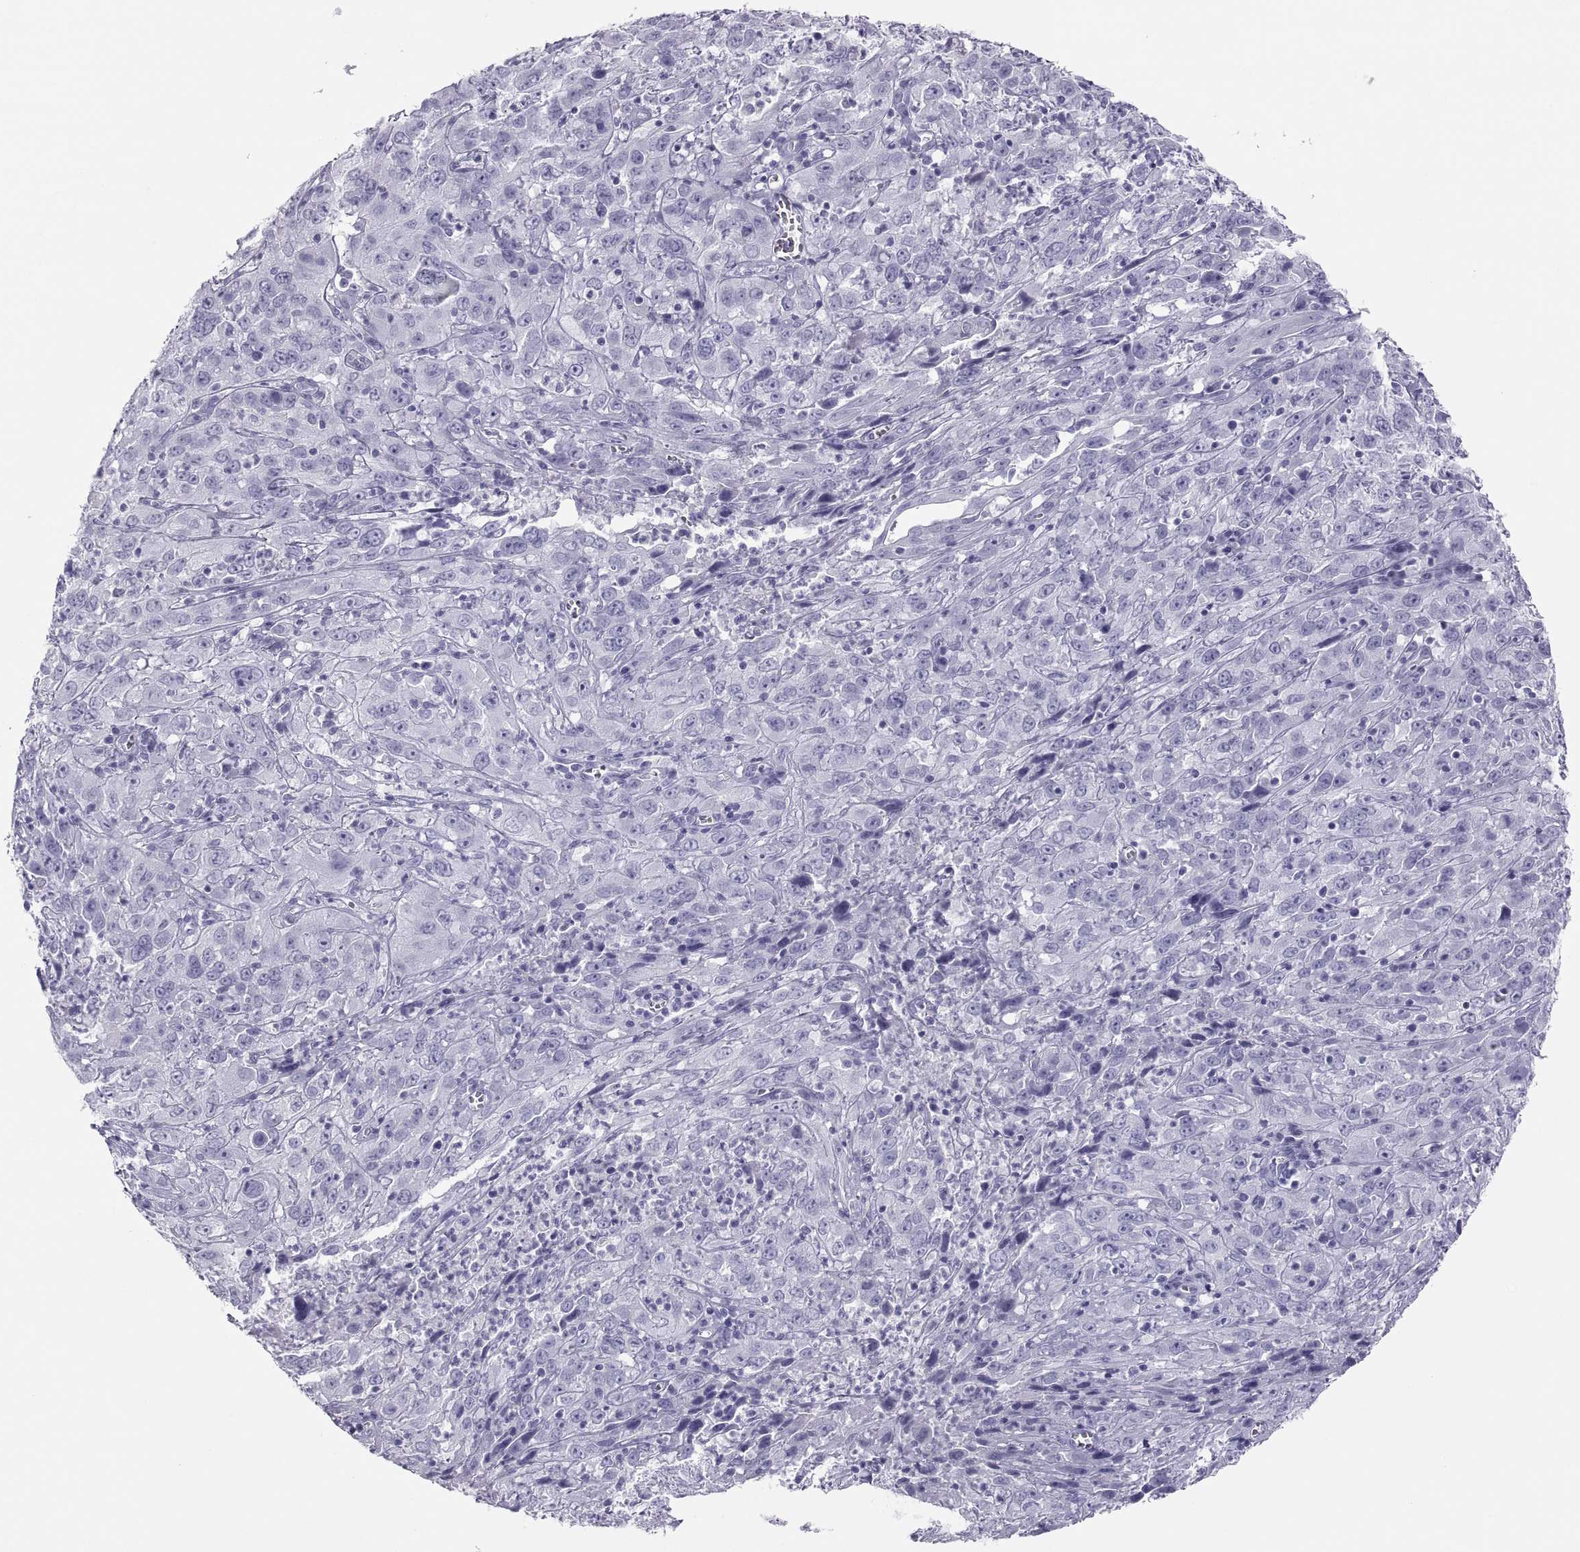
{"staining": {"intensity": "negative", "quantity": "none", "location": "none"}, "tissue": "cervical cancer", "cell_type": "Tumor cells", "image_type": "cancer", "snomed": [{"axis": "morphology", "description": "Squamous cell carcinoma, NOS"}, {"axis": "topography", "description": "Cervix"}], "caption": "A photomicrograph of cervical cancer stained for a protein reveals no brown staining in tumor cells. The staining was performed using DAB to visualize the protein expression in brown, while the nuclei were stained in blue with hematoxylin (Magnification: 20x).", "gene": "SEMG1", "patient": {"sex": "female", "age": 32}}